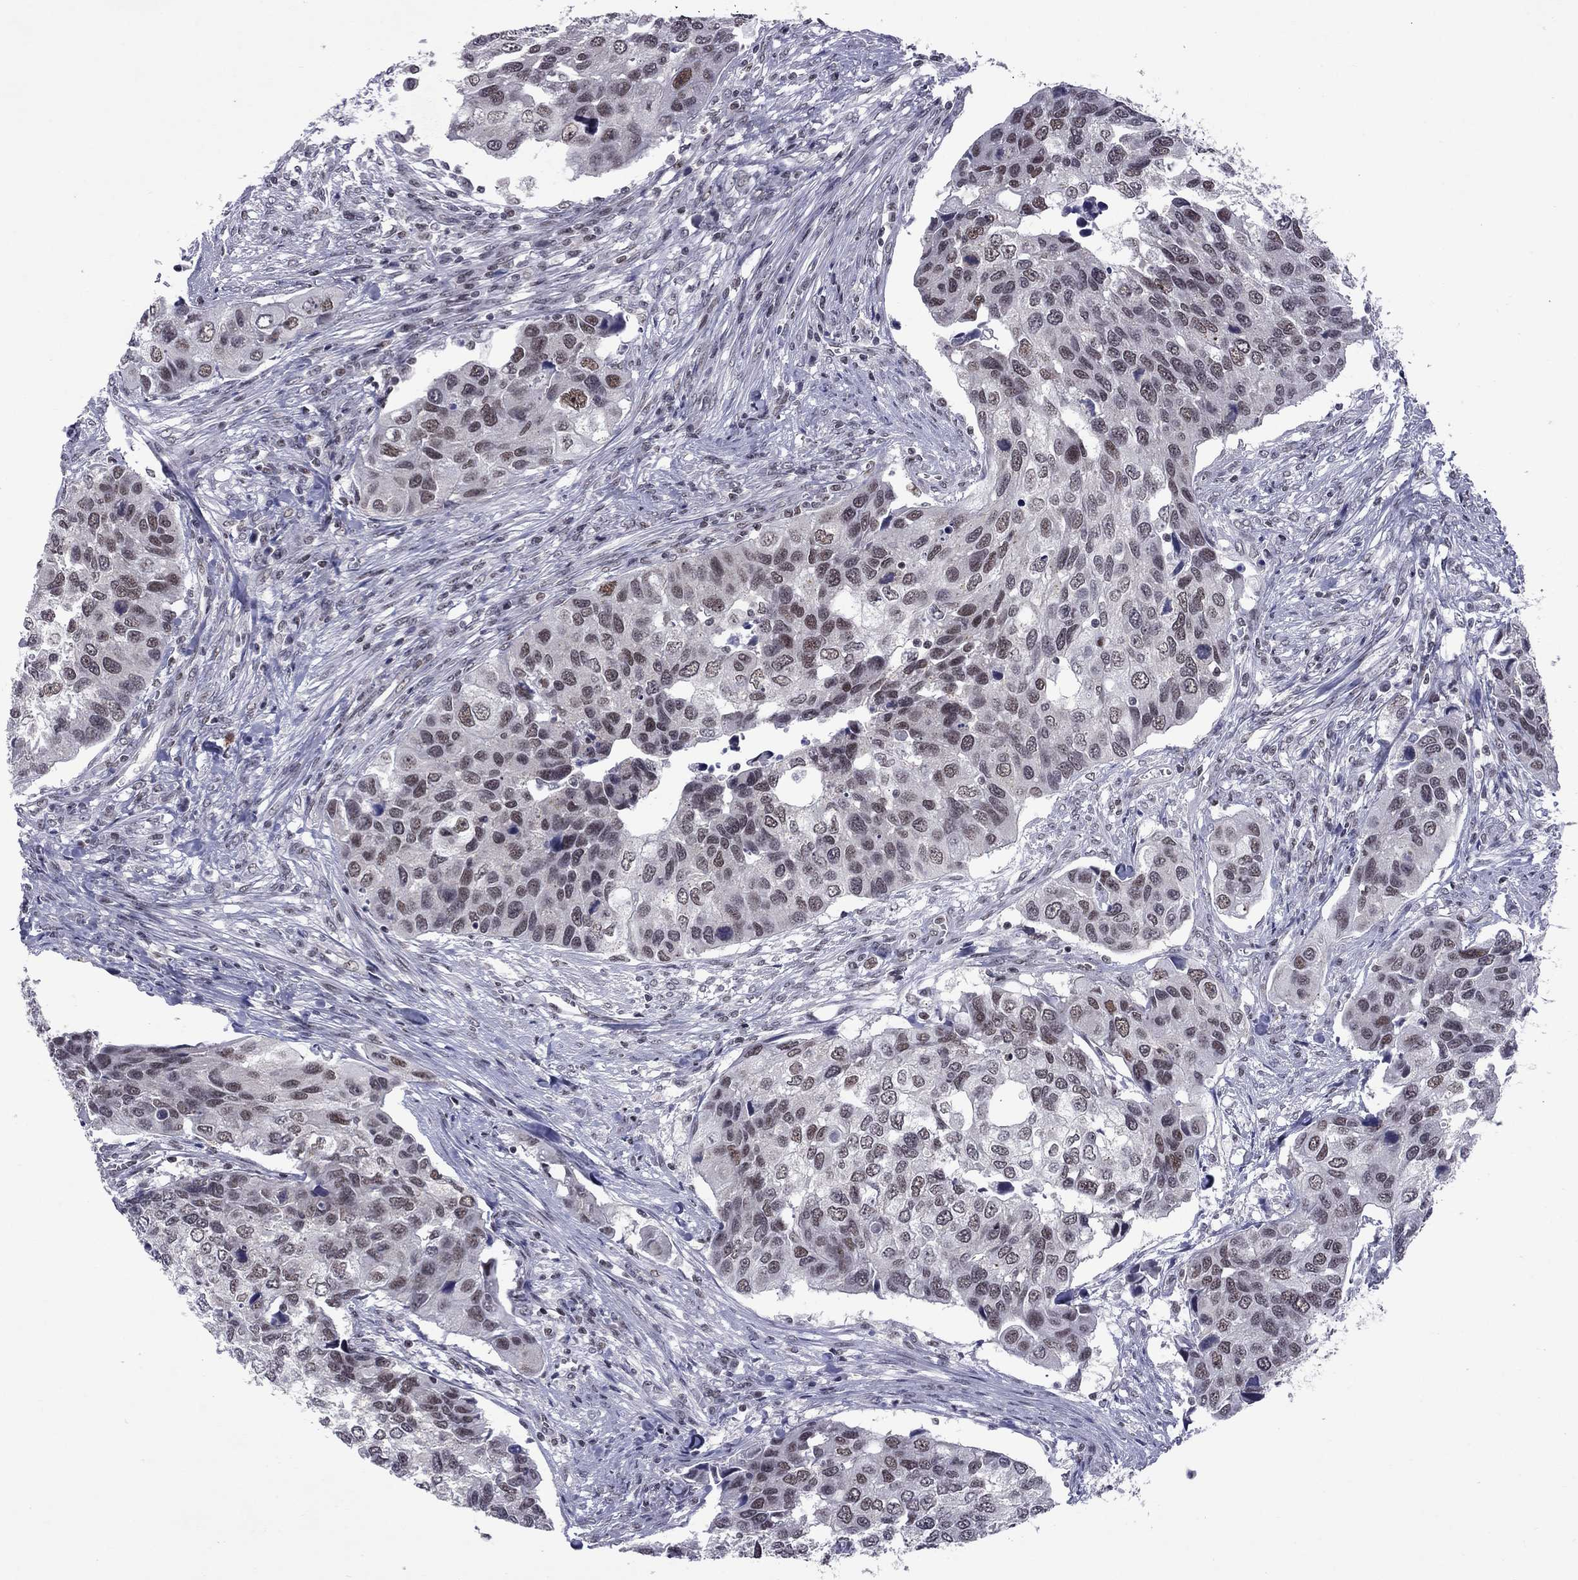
{"staining": {"intensity": "moderate", "quantity": "<25%", "location": "nuclear"}, "tissue": "urothelial cancer", "cell_type": "Tumor cells", "image_type": "cancer", "snomed": [{"axis": "morphology", "description": "Urothelial carcinoma, High grade"}, {"axis": "topography", "description": "Urinary bladder"}], "caption": "An IHC micrograph of tumor tissue is shown. Protein staining in brown highlights moderate nuclear positivity in high-grade urothelial carcinoma within tumor cells.", "gene": "TAF9", "patient": {"sex": "male", "age": 60}}